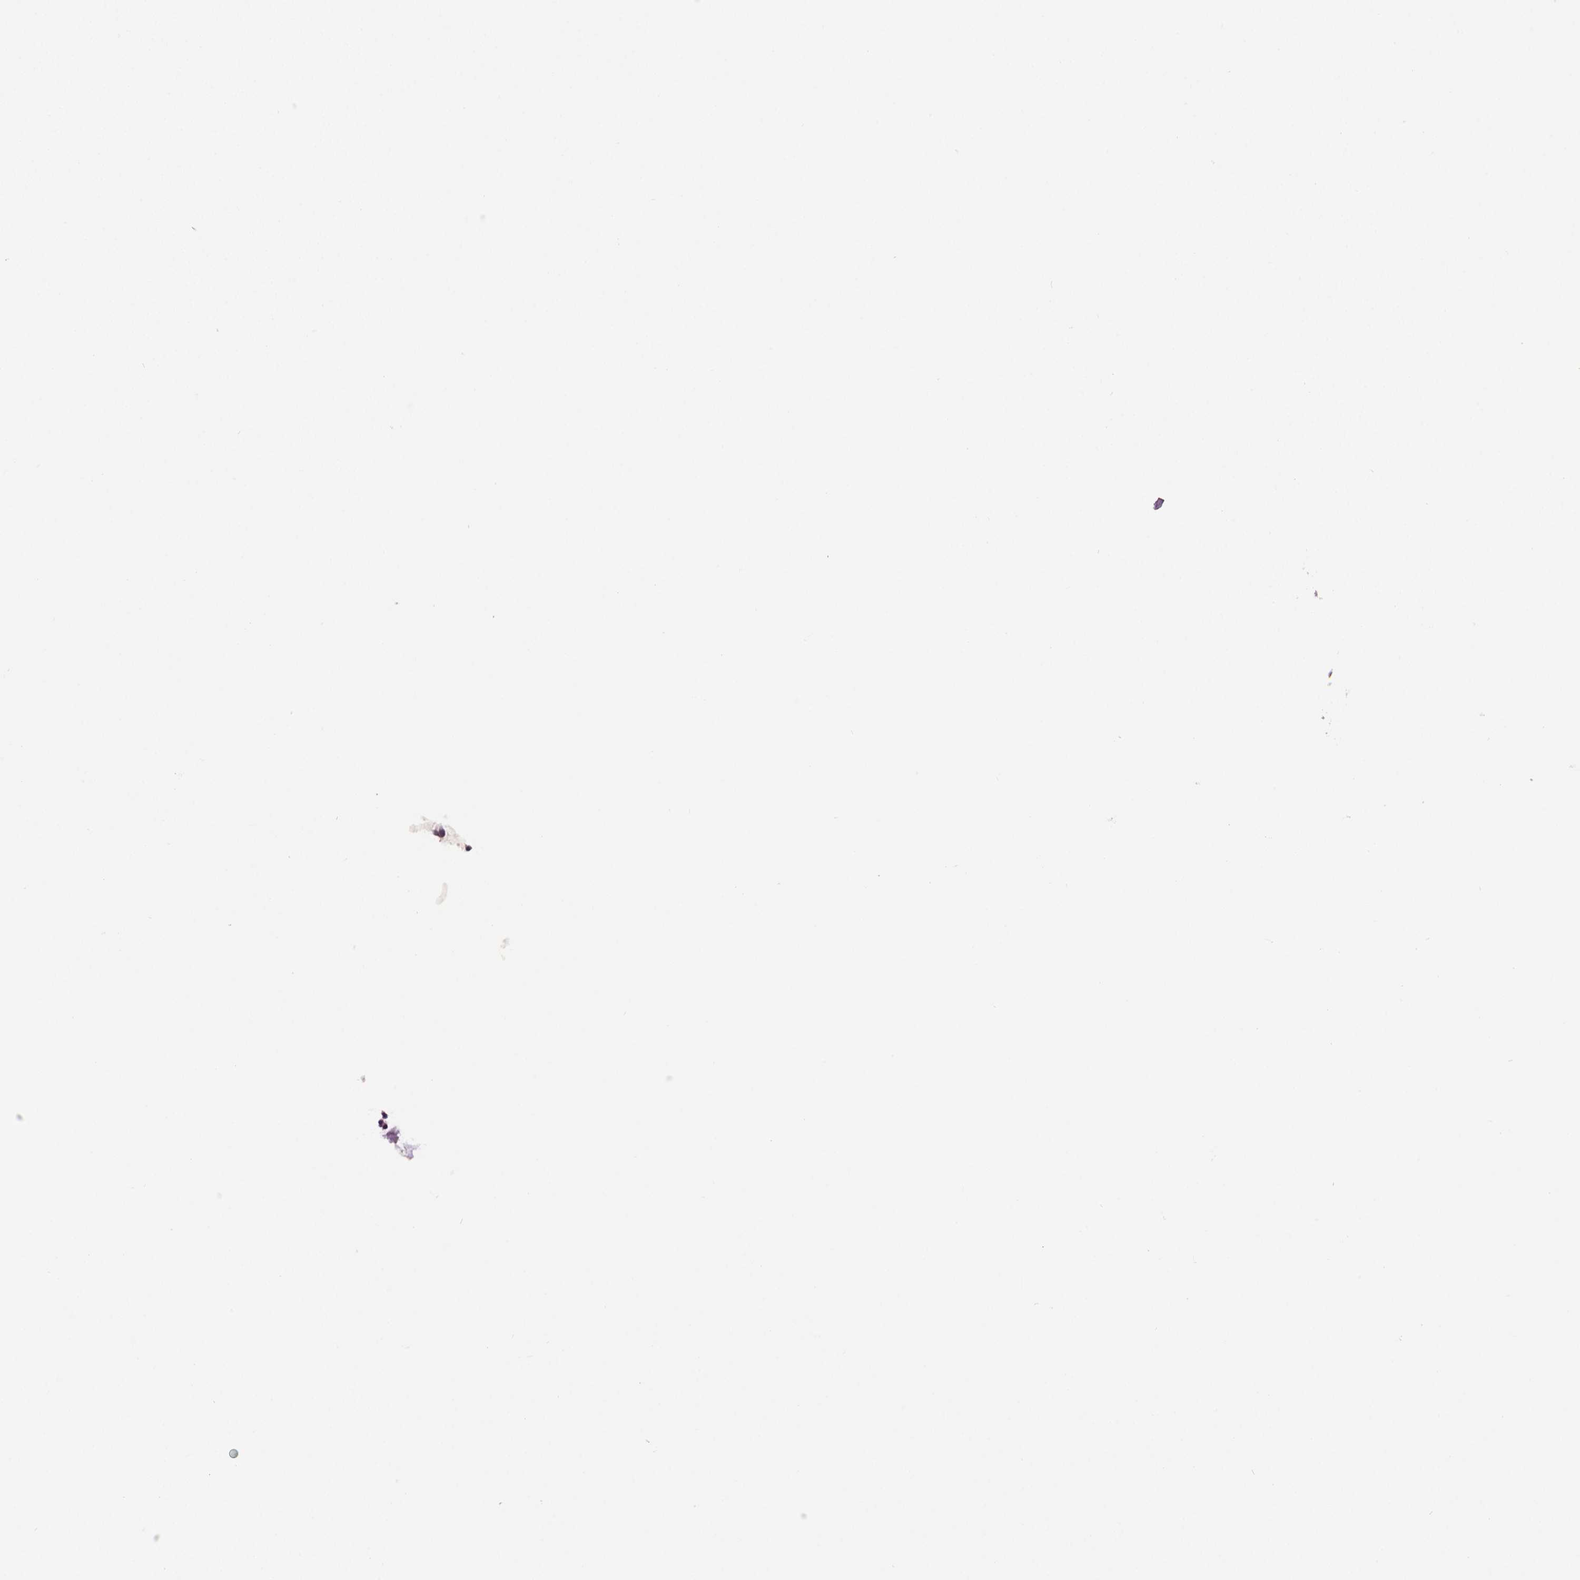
{"staining": {"intensity": "moderate", "quantity": "<25%", "location": "nuclear"}, "tissue": "nasopharynx", "cell_type": "Respiratory epithelial cells", "image_type": "normal", "snomed": [{"axis": "morphology", "description": "Normal tissue, NOS"}, {"axis": "topography", "description": "Nasopharynx"}], "caption": "Approximately <25% of respiratory epithelial cells in benign nasopharynx display moderate nuclear protein staining as visualized by brown immunohistochemical staining.", "gene": "MKI67", "patient": {"sex": "female", "age": 39}}